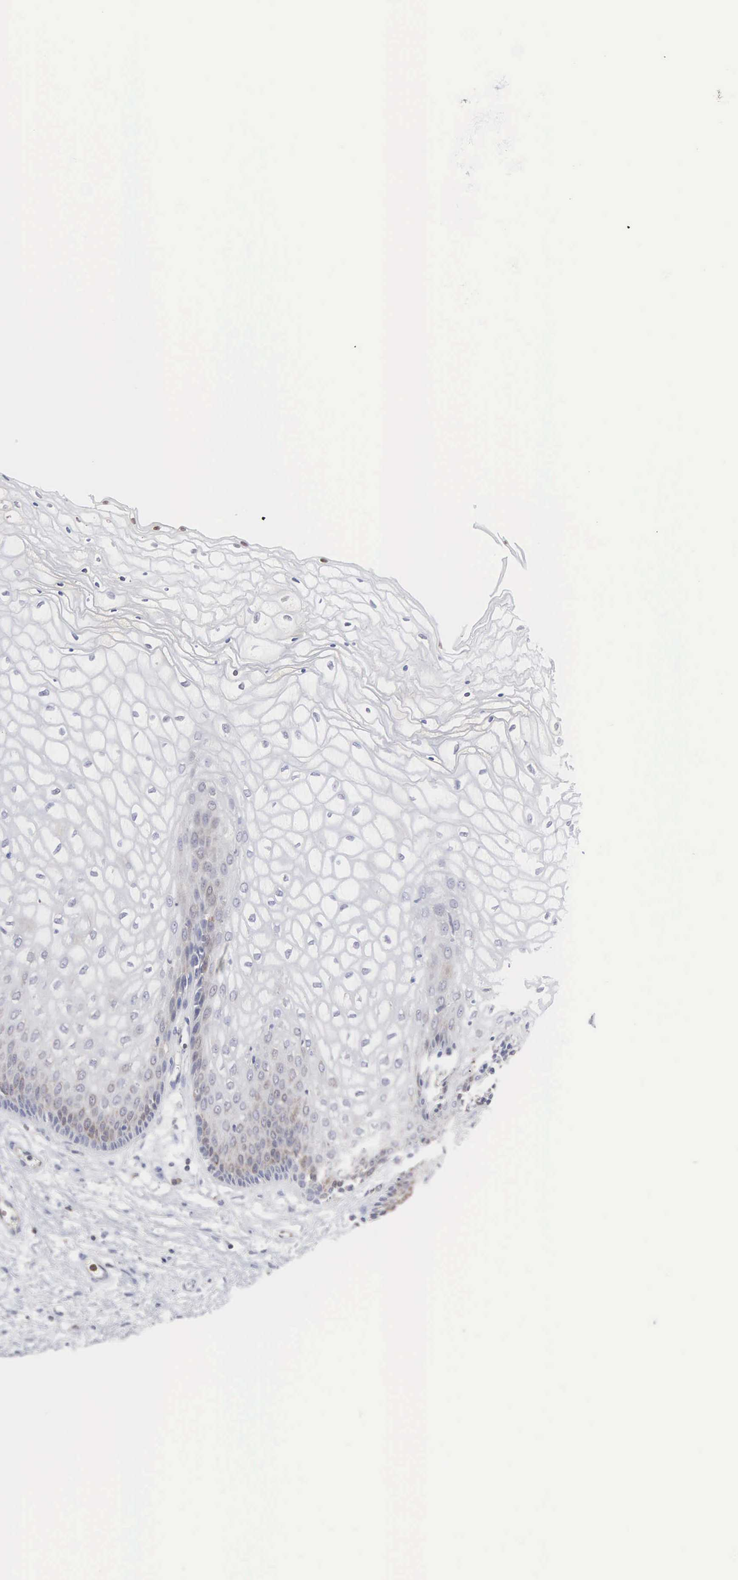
{"staining": {"intensity": "weak", "quantity": "<25%", "location": "cytoplasmic/membranous"}, "tissue": "vagina", "cell_type": "Squamous epithelial cells", "image_type": "normal", "snomed": [{"axis": "morphology", "description": "Normal tissue, NOS"}, {"axis": "topography", "description": "Vagina"}], "caption": "The immunohistochemistry (IHC) micrograph has no significant expression in squamous epithelial cells of vagina. (IHC, brightfield microscopy, high magnification).", "gene": "MTHFD1", "patient": {"sex": "female", "age": 34}}